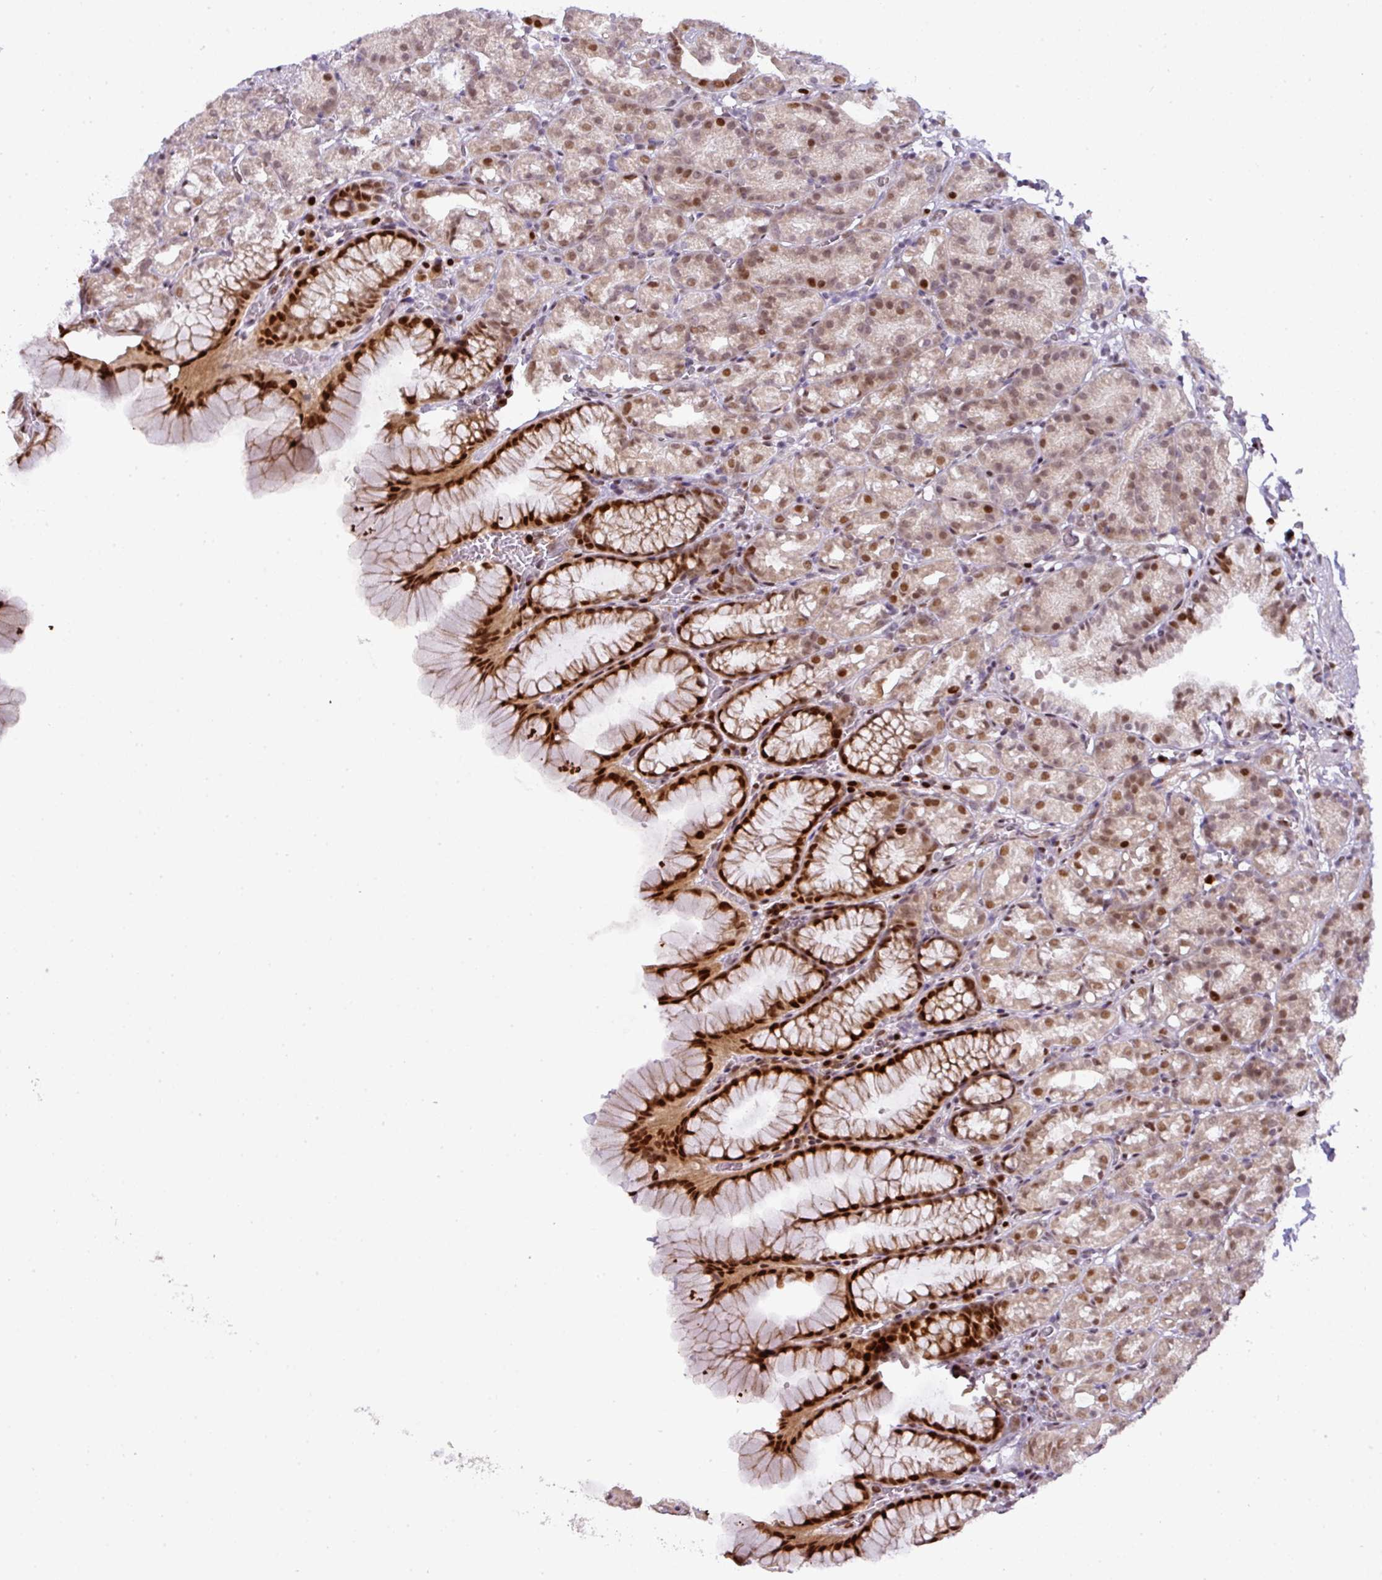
{"staining": {"intensity": "strong", "quantity": "25%-75%", "location": "nuclear"}, "tissue": "stomach", "cell_type": "Glandular cells", "image_type": "normal", "snomed": [{"axis": "morphology", "description": "Normal tissue, NOS"}, {"axis": "topography", "description": "Stomach, upper"}], "caption": "Strong nuclear expression is identified in approximately 25%-75% of glandular cells in benign stomach.", "gene": "MYSM1", "patient": {"sex": "female", "age": 81}}